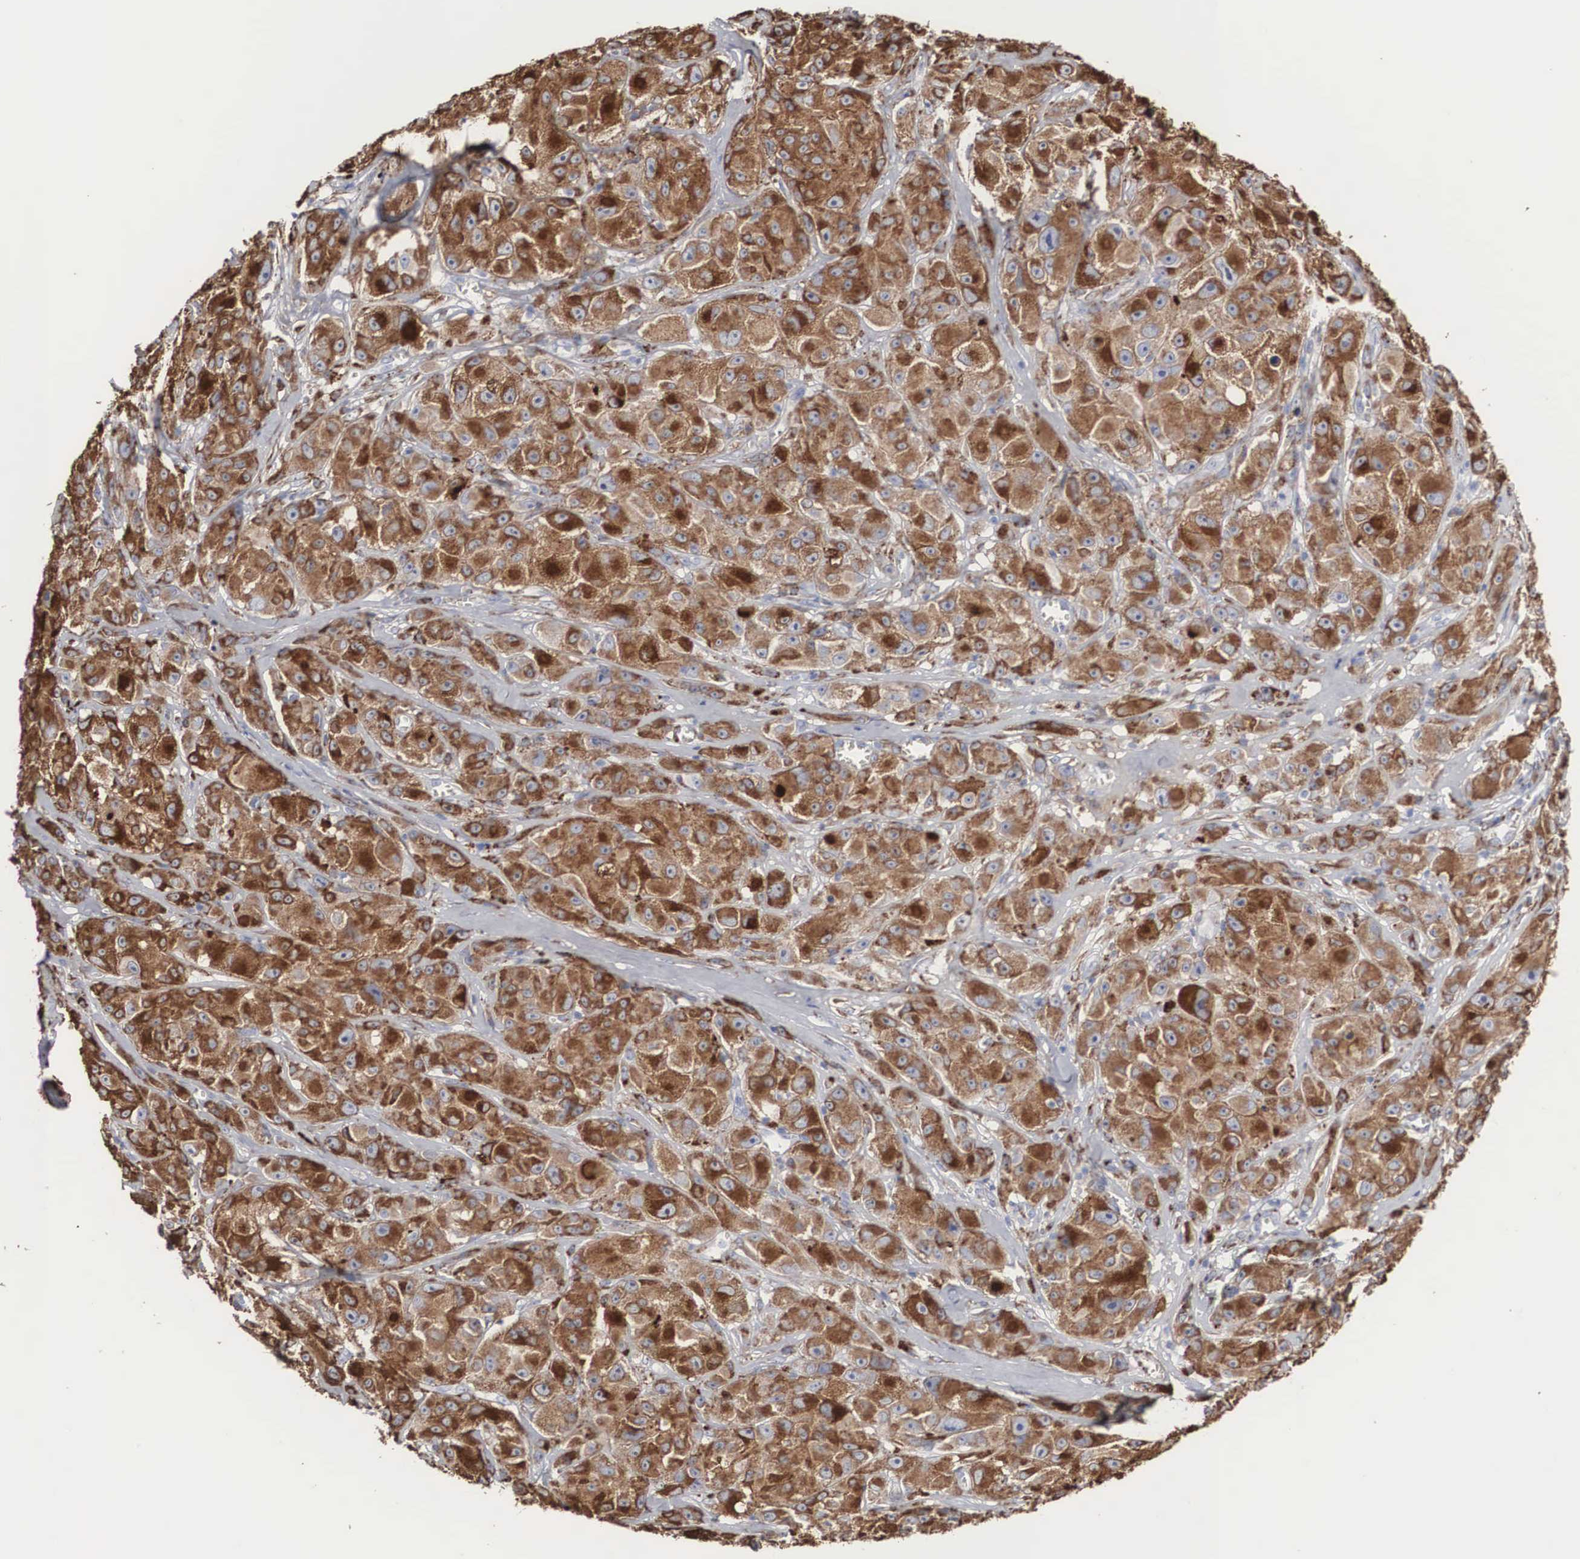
{"staining": {"intensity": "strong", "quantity": ">75%", "location": "cytoplasmic/membranous"}, "tissue": "melanoma", "cell_type": "Tumor cells", "image_type": "cancer", "snomed": [{"axis": "morphology", "description": "Malignant melanoma, NOS"}, {"axis": "topography", "description": "Skin"}], "caption": "High-power microscopy captured an immunohistochemistry (IHC) histopathology image of malignant melanoma, revealing strong cytoplasmic/membranous expression in about >75% of tumor cells.", "gene": "LGALS3BP", "patient": {"sex": "male", "age": 56}}